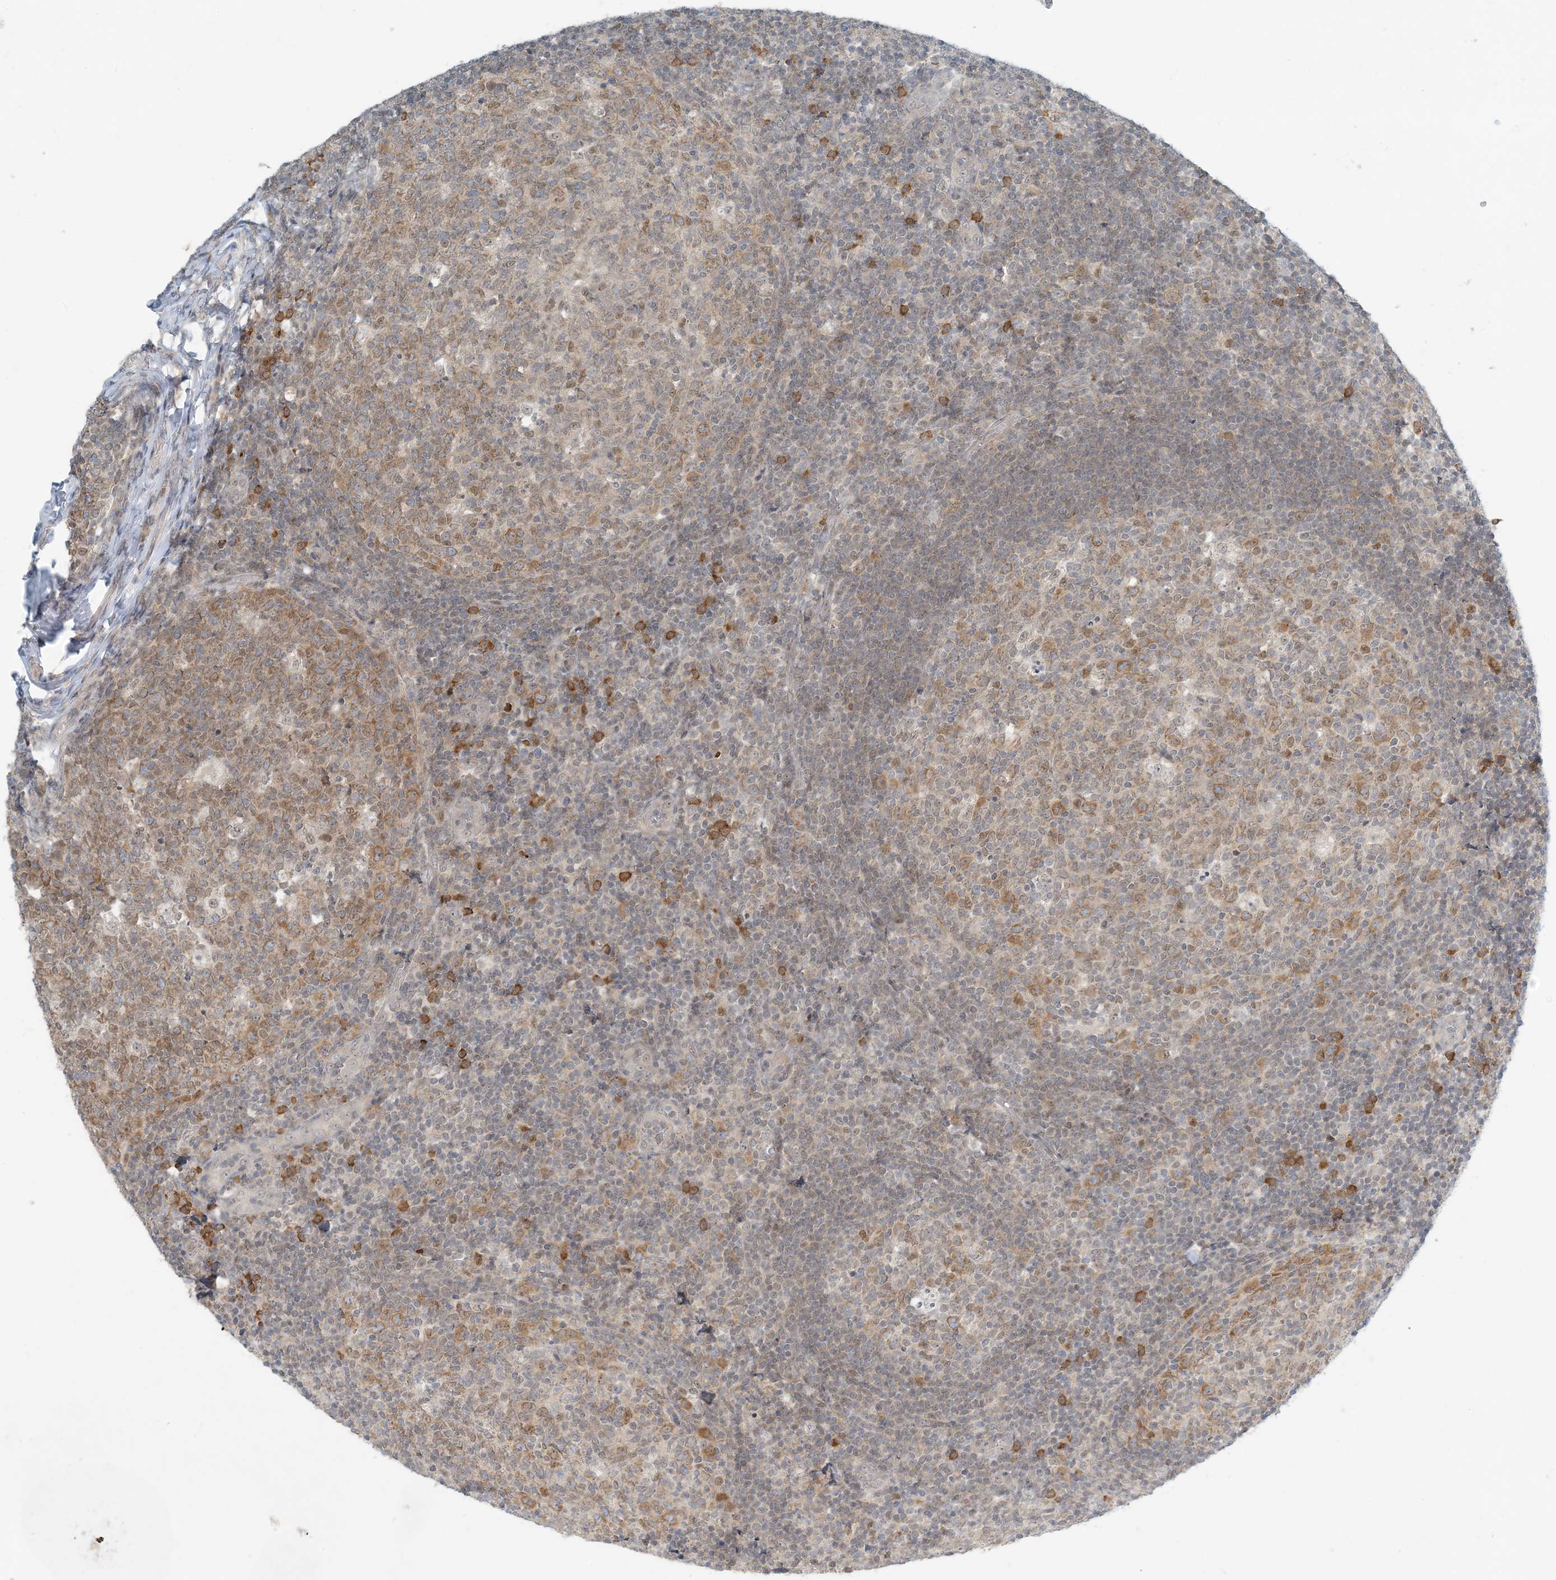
{"staining": {"intensity": "moderate", "quantity": "25%-75%", "location": "cytoplasmic/membranous"}, "tissue": "tonsil", "cell_type": "Germinal center cells", "image_type": "normal", "snomed": [{"axis": "morphology", "description": "Normal tissue, NOS"}, {"axis": "topography", "description": "Tonsil"}], "caption": "Approximately 25%-75% of germinal center cells in normal human tonsil display moderate cytoplasmic/membranous protein positivity as visualized by brown immunohistochemical staining.", "gene": "OBI1", "patient": {"sex": "female", "age": 19}}